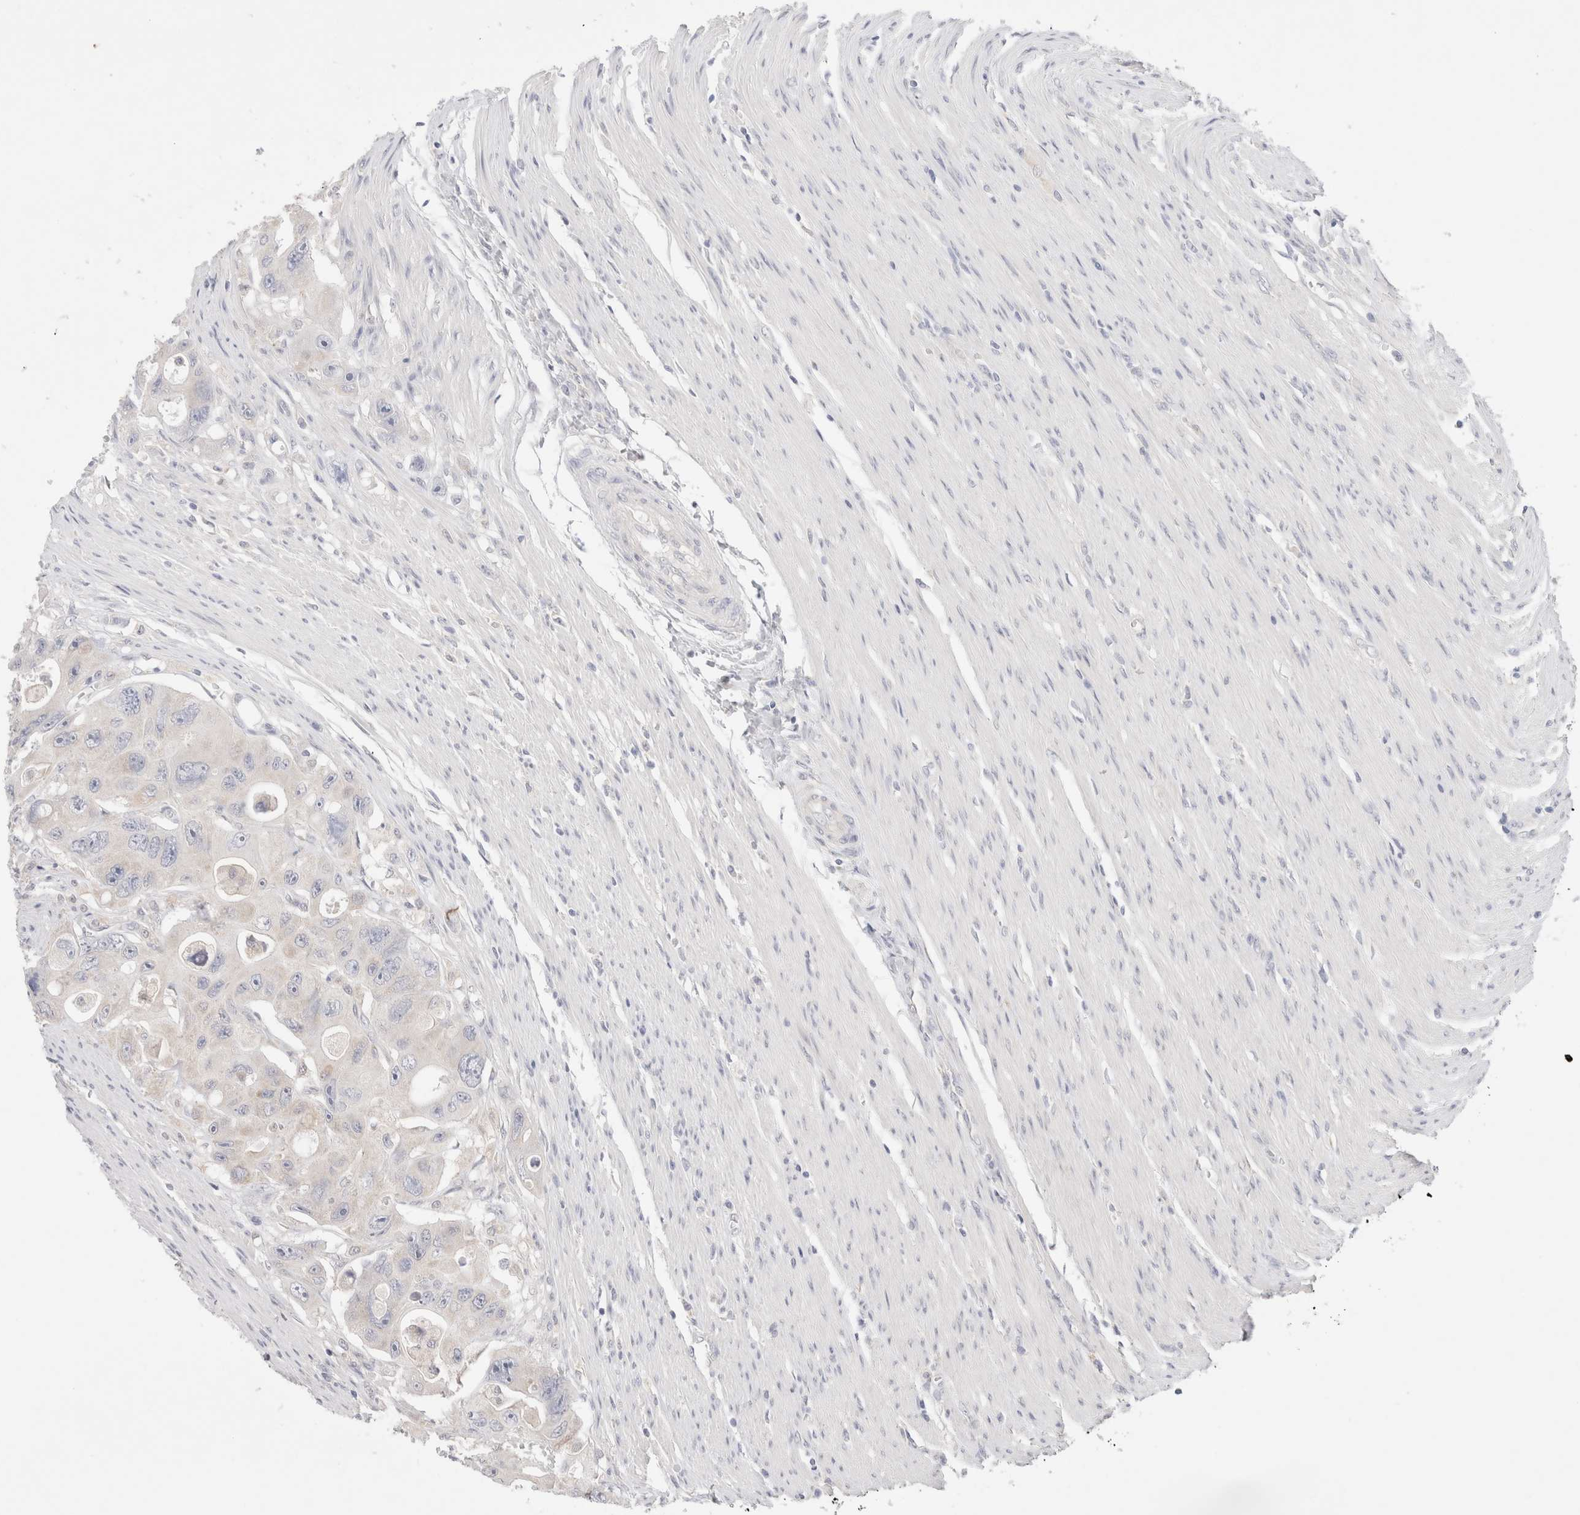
{"staining": {"intensity": "negative", "quantity": "none", "location": "none"}, "tissue": "colorectal cancer", "cell_type": "Tumor cells", "image_type": "cancer", "snomed": [{"axis": "morphology", "description": "Adenocarcinoma, NOS"}, {"axis": "topography", "description": "Colon"}], "caption": "Photomicrograph shows no significant protein expression in tumor cells of adenocarcinoma (colorectal).", "gene": "SPATA20", "patient": {"sex": "female", "age": 46}}